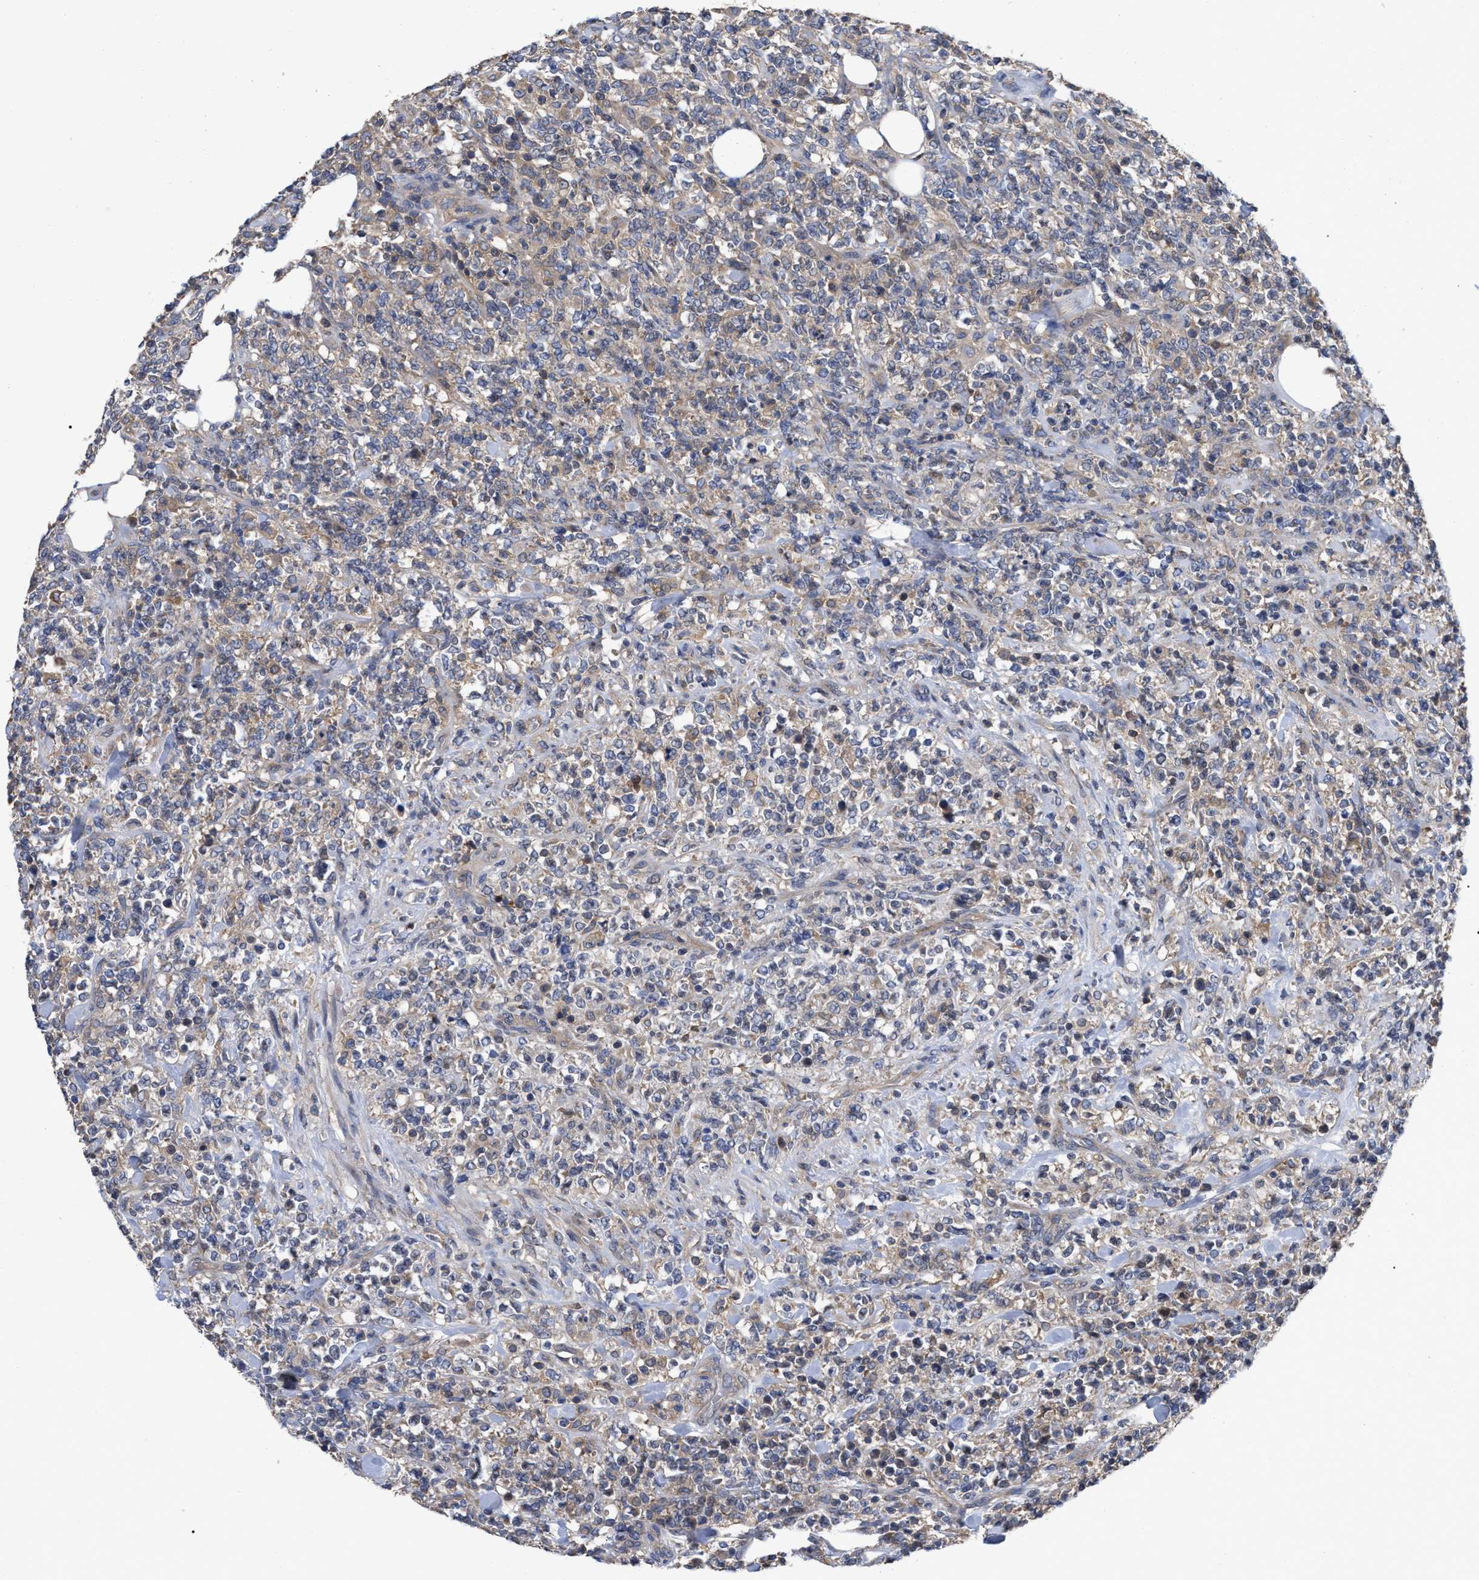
{"staining": {"intensity": "weak", "quantity": "<25%", "location": "cytoplasmic/membranous"}, "tissue": "lymphoma", "cell_type": "Tumor cells", "image_type": "cancer", "snomed": [{"axis": "morphology", "description": "Malignant lymphoma, non-Hodgkin's type, High grade"}, {"axis": "topography", "description": "Soft tissue"}], "caption": "Immunohistochemistry photomicrograph of neoplastic tissue: human malignant lymphoma, non-Hodgkin's type (high-grade) stained with DAB exhibits no significant protein positivity in tumor cells.", "gene": "RAP1GDS1", "patient": {"sex": "male", "age": 18}}